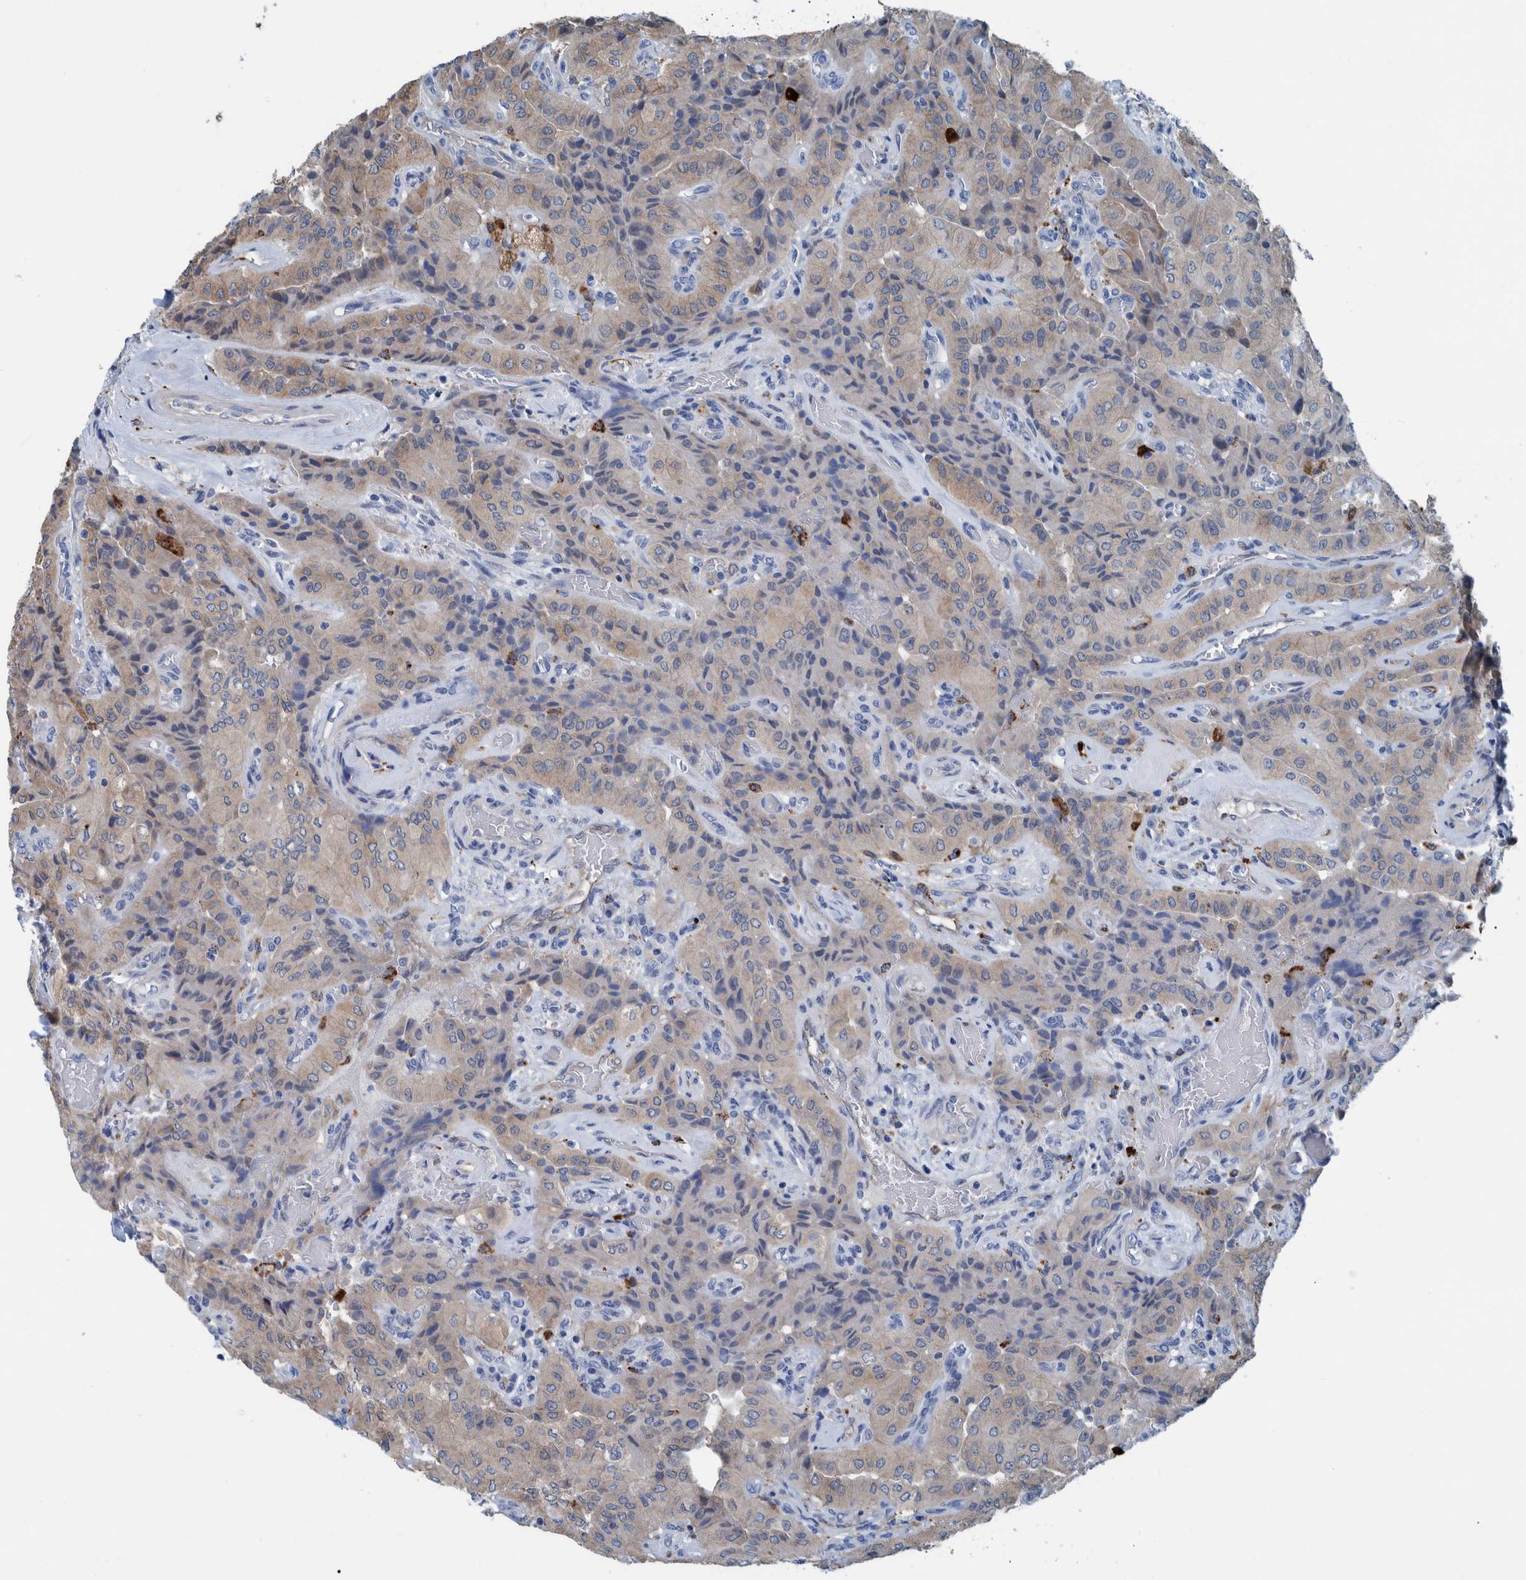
{"staining": {"intensity": "weak", "quantity": "<25%", "location": "cytoplasmic/membranous"}, "tissue": "thyroid cancer", "cell_type": "Tumor cells", "image_type": "cancer", "snomed": [{"axis": "morphology", "description": "Papillary adenocarcinoma, NOS"}, {"axis": "topography", "description": "Thyroid gland"}], "caption": "There is no significant positivity in tumor cells of papillary adenocarcinoma (thyroid). (Brightfield microscopy of DAB (3,3'-diaminobenzidine) immunohistochemistry at high magnification).", "gene": "IDO1", "patient": {"sex": "female", "age": 59}}